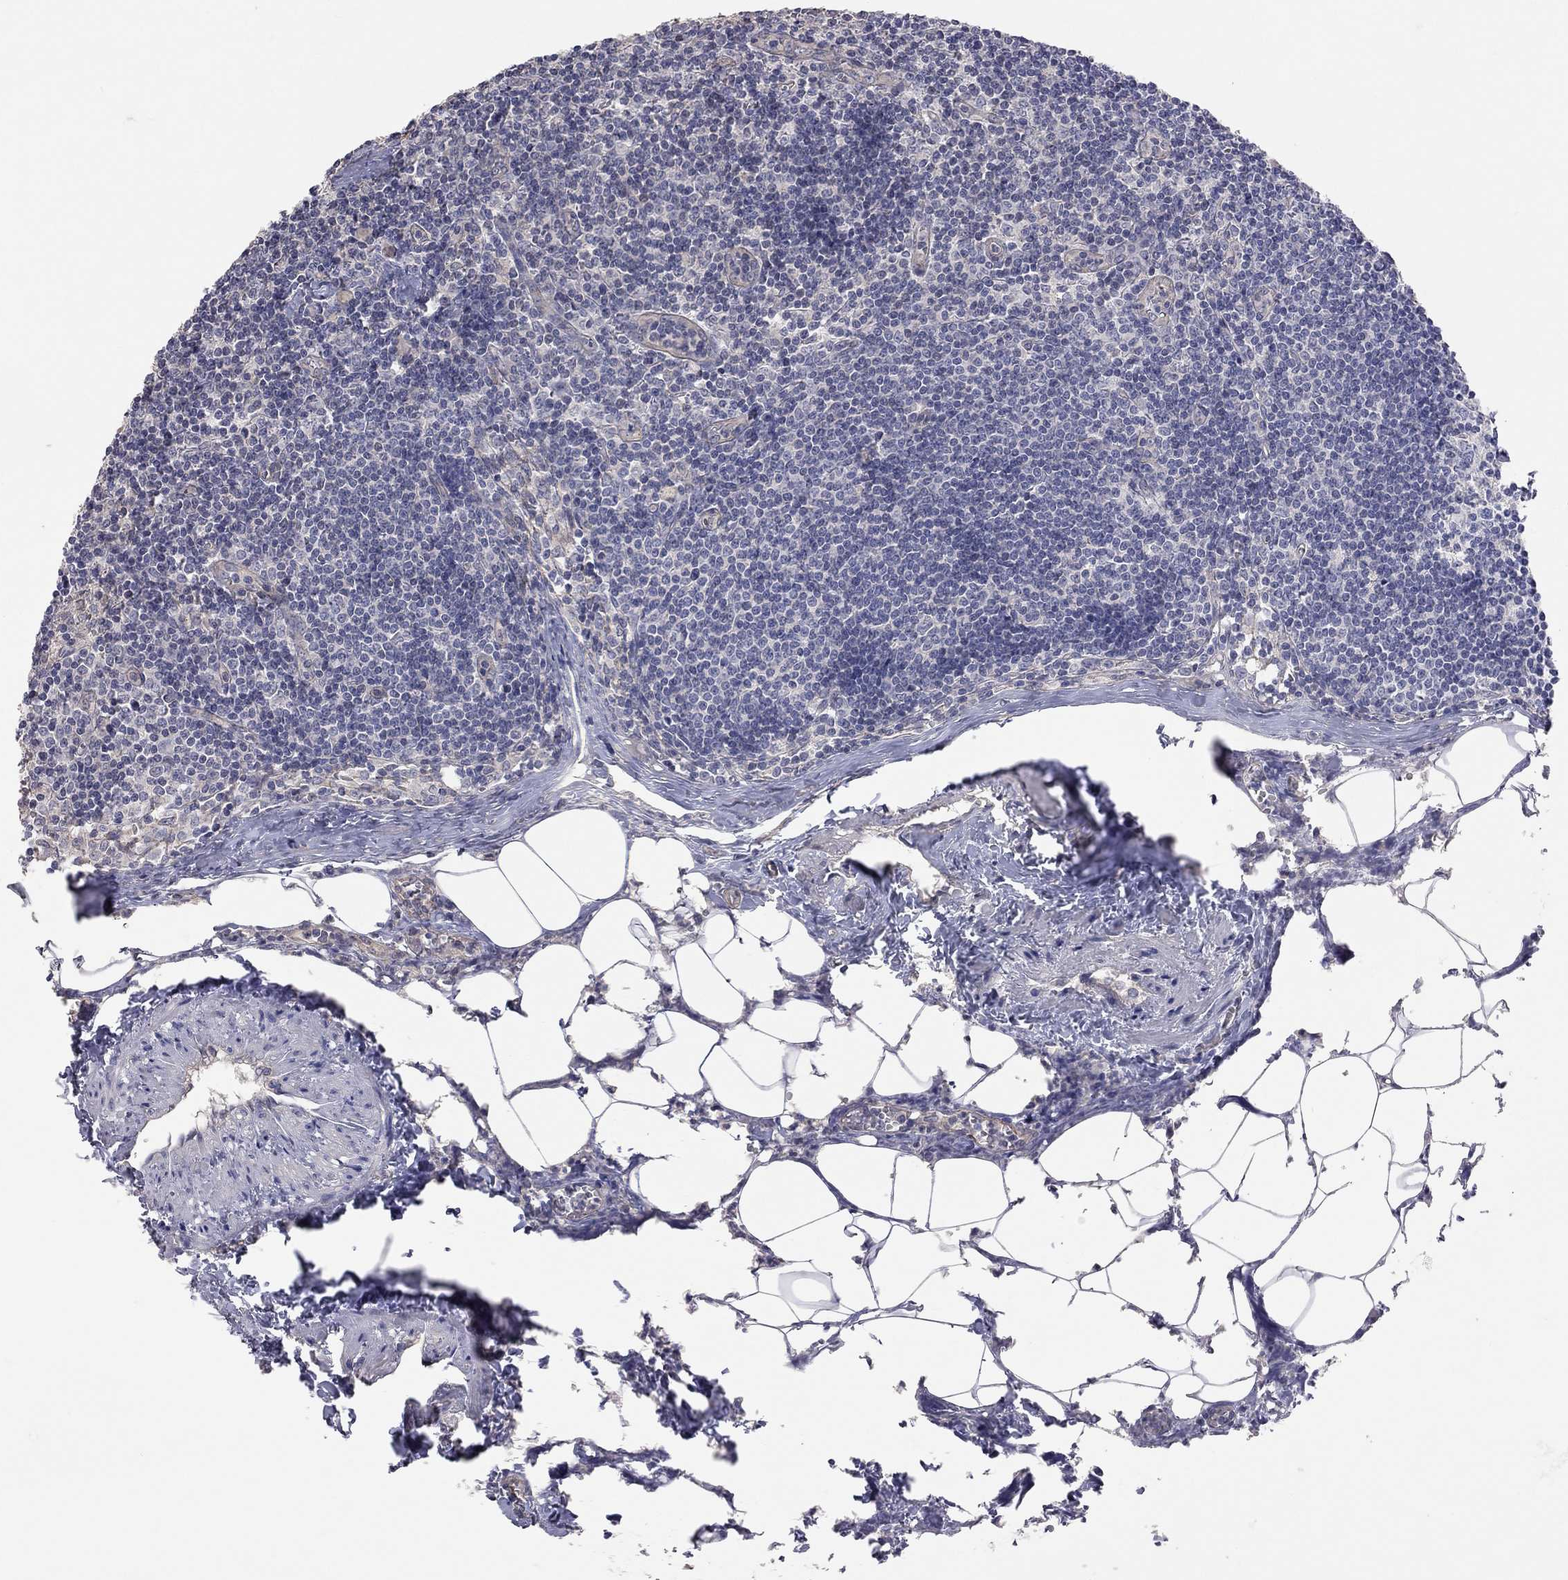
{"staining": {"intensity": "negative", "quantity": "none", "location": "none"}, "tissue": "lymph node", "cell_type": "Germinal center cells", "image_type": "normal", "snomed": [{"axis": "morphology", "description": "Normal tissue, NOS"}, {"axis": "topography", "description": "Lymph node"}], "caption": "An IHC micrograph of benign lymph node is shown. There is no staining in germinal center cells of lymph node. The staining is performed using DAB (3,3'-diaminobenzidine) brown chromogen with nuclei counter-stained in using hematoxylin.", "gene": "KCNB1", "patient": {"sex": "female", "age": 51}}